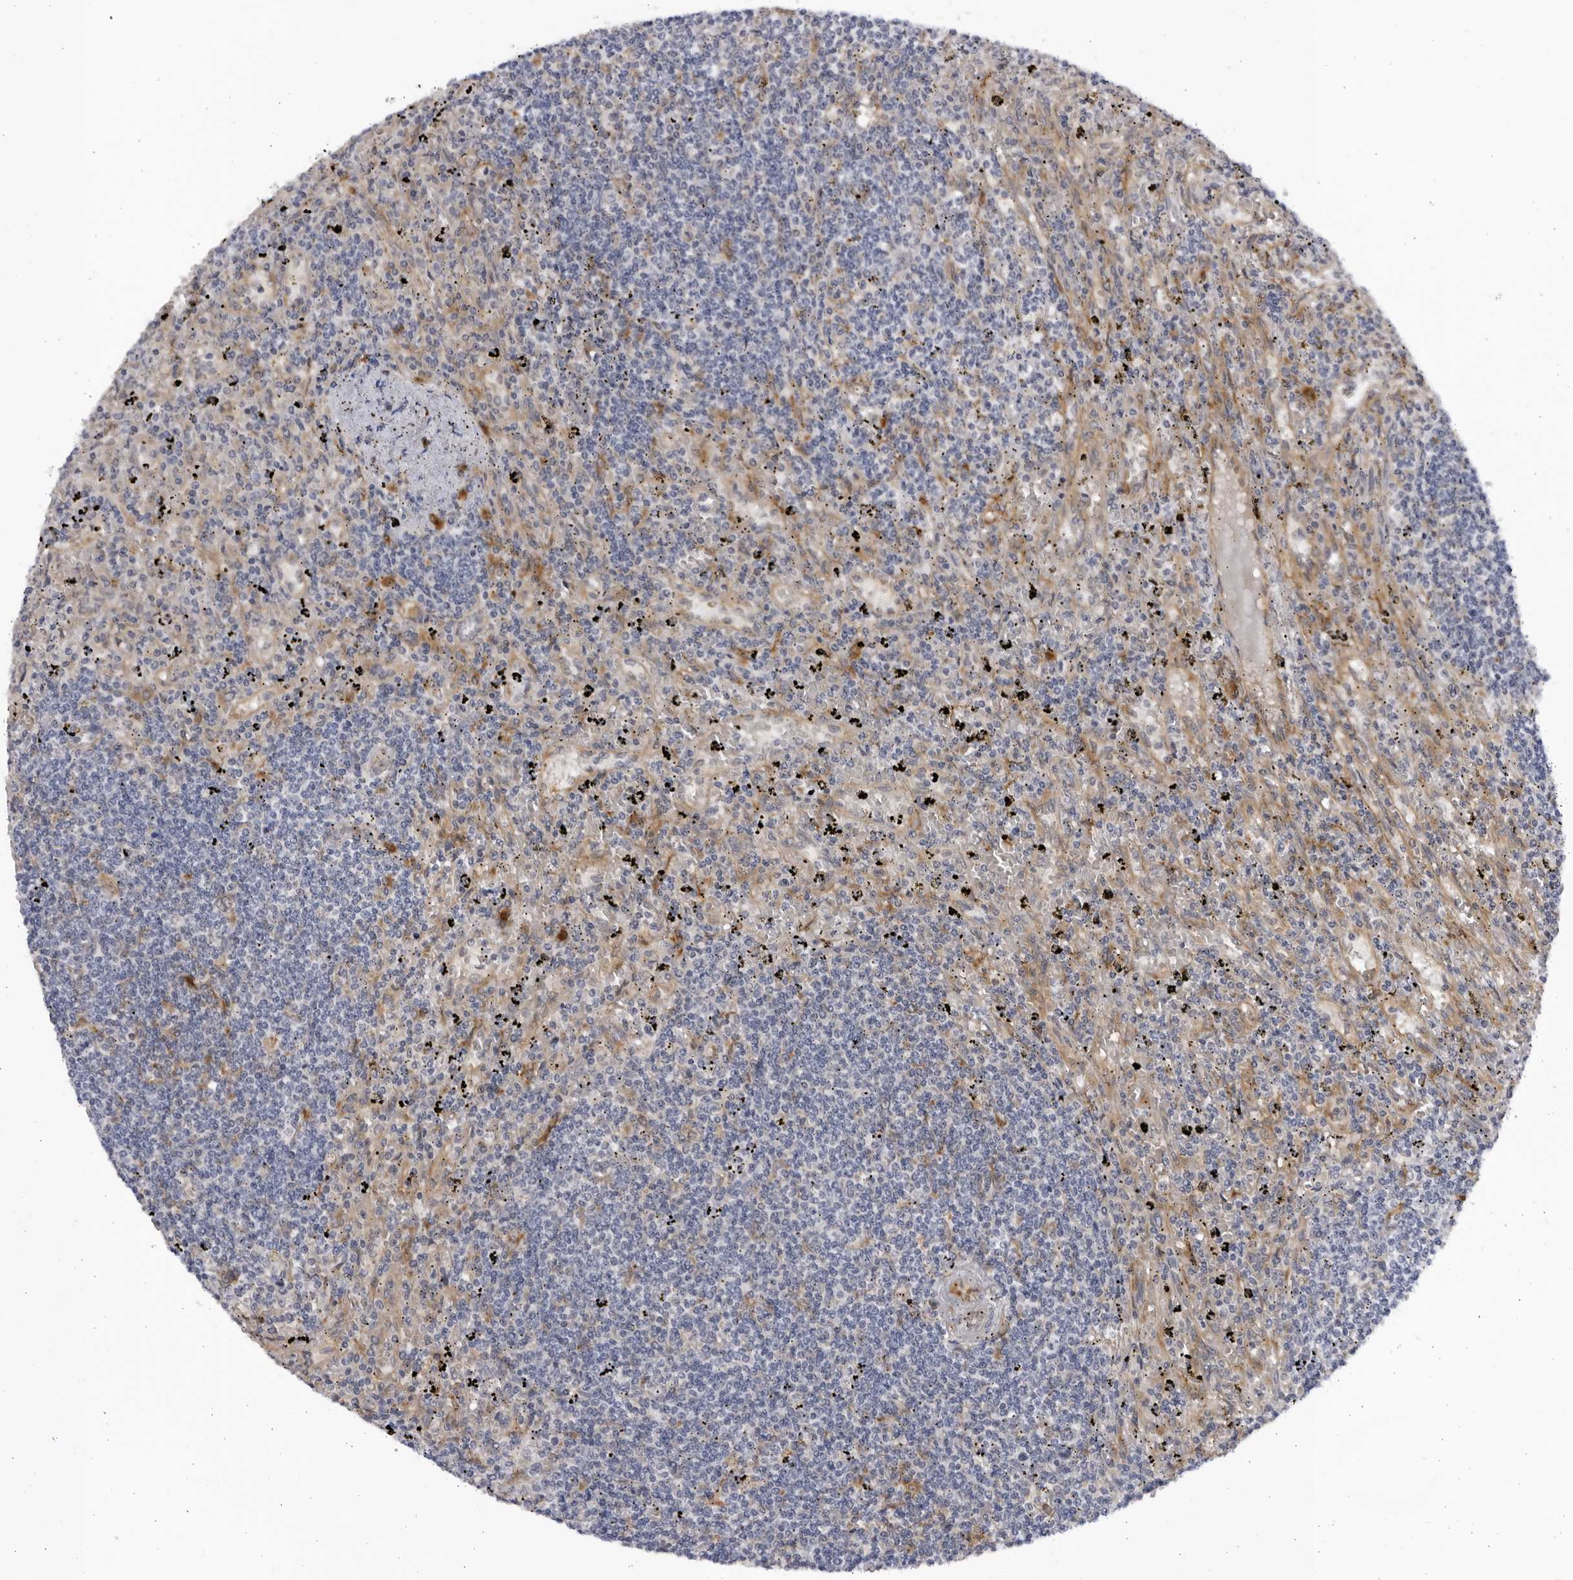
{"staining": {"intensity": "negative", "quantity": "none", "location": "none"}, "tissue": "lymphoma", "cell_type": "Tumor cells", "image_type": "cancer", "snomed": [{"axis": "morphology", "description": "Malignant lymphoma, non-Hodgkin's type, Low grade"}, {"axis": "topography", "description": "Spleen"}], "caption": "A photomicrograph of low-grade malignant lymphoma, non-Hodgkin's type stained for a protein demonstrates no brown staining in tumor cells.", "gene": "BMP2K", "patient": {"sex": "male", "age": 76}}